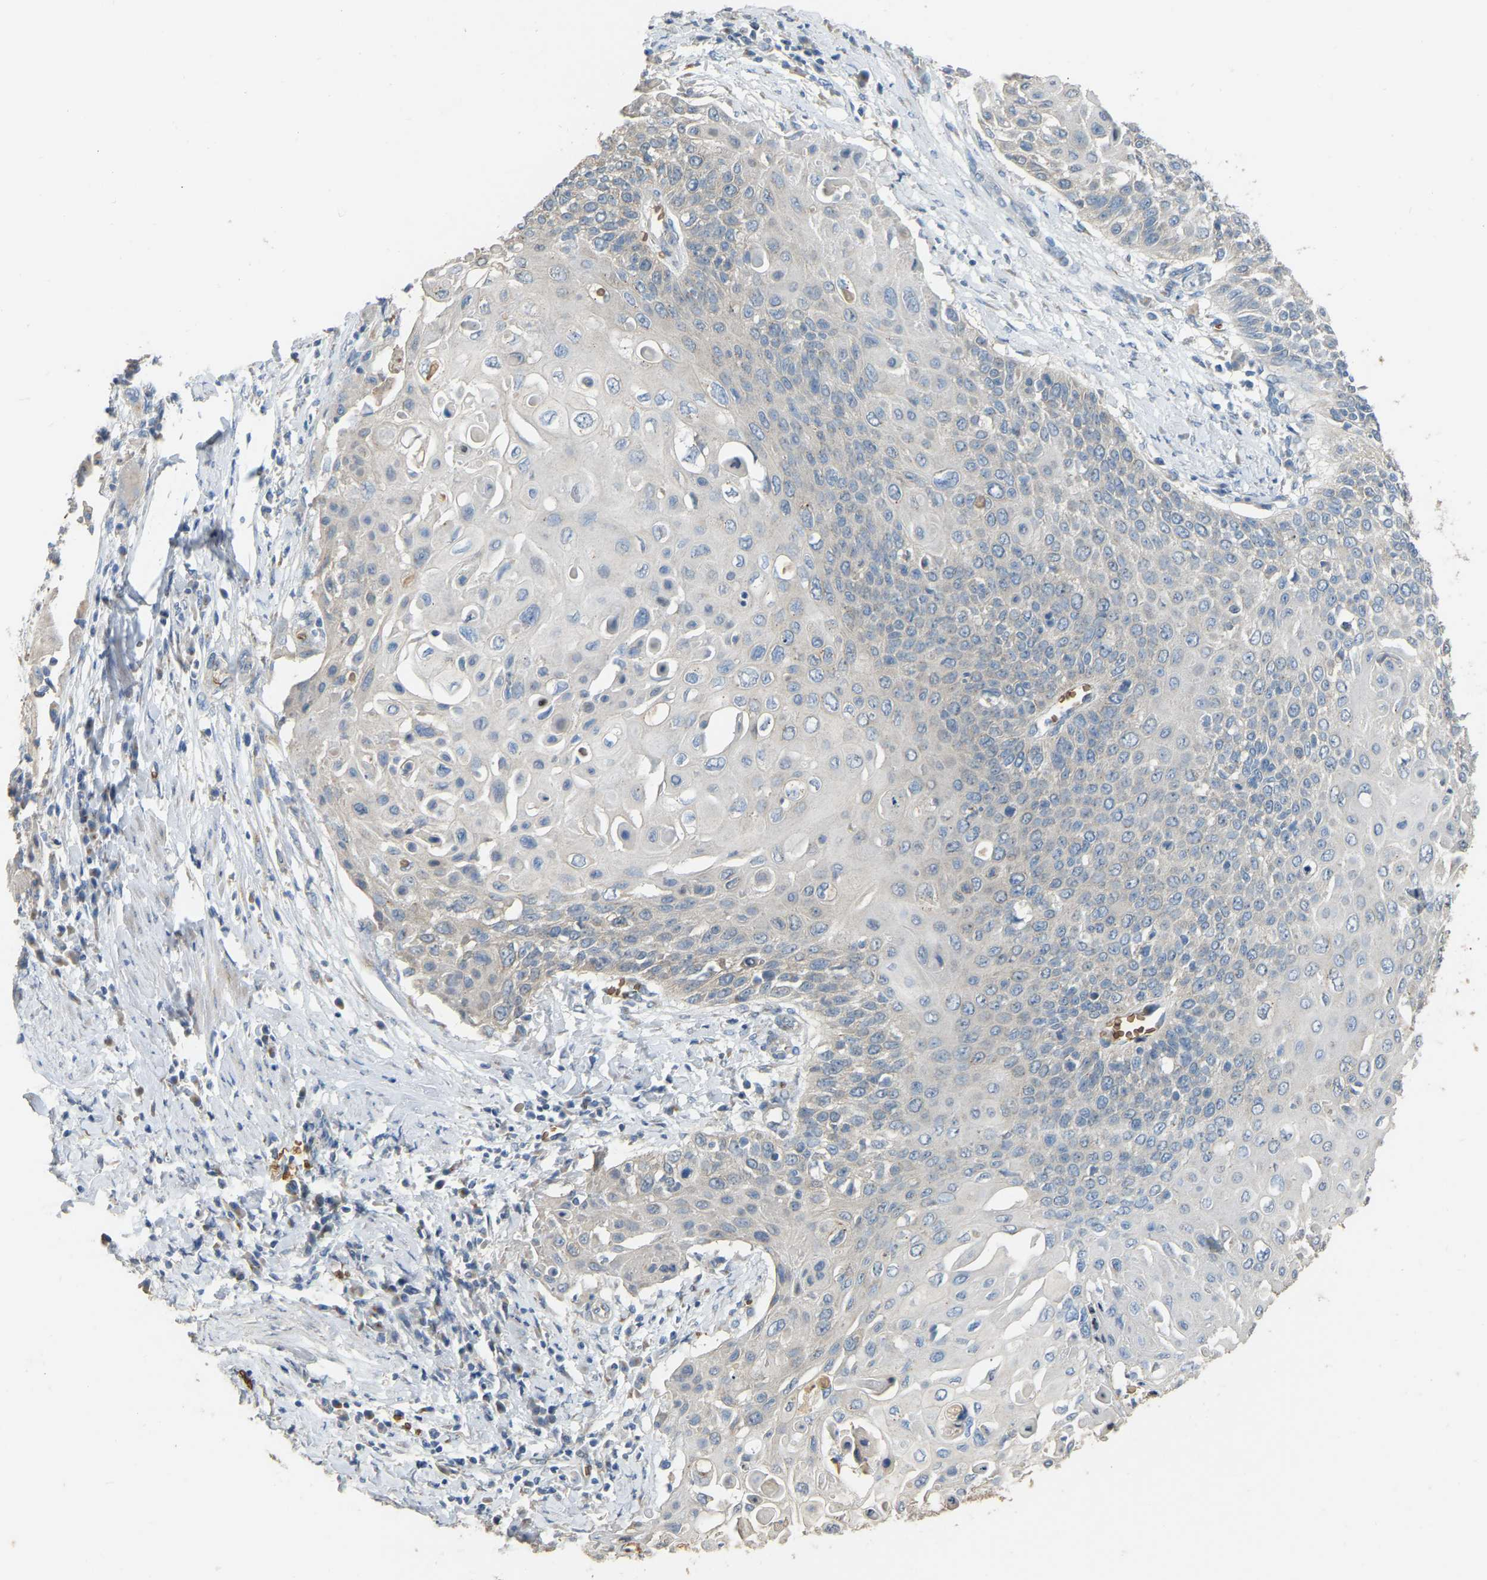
{"staining": {"intensity": "negative", "quantity": "none", "location": "none"}, "tissue": "cervical cancer", "cell_type": "Tumor cells", "image_type": "cancer", "snomed": [{"axis": "morphology", "description": "Squamous cell carcinoma, NOS"}, {"axis": "topography", "description": "Cervix"}], "caption": "Cervical cancer was stained to show a protein in brown. There is no significant expression in tumor cells.", "gene": "CFAP298", "patient": {"sex": "female", "age": 39}}